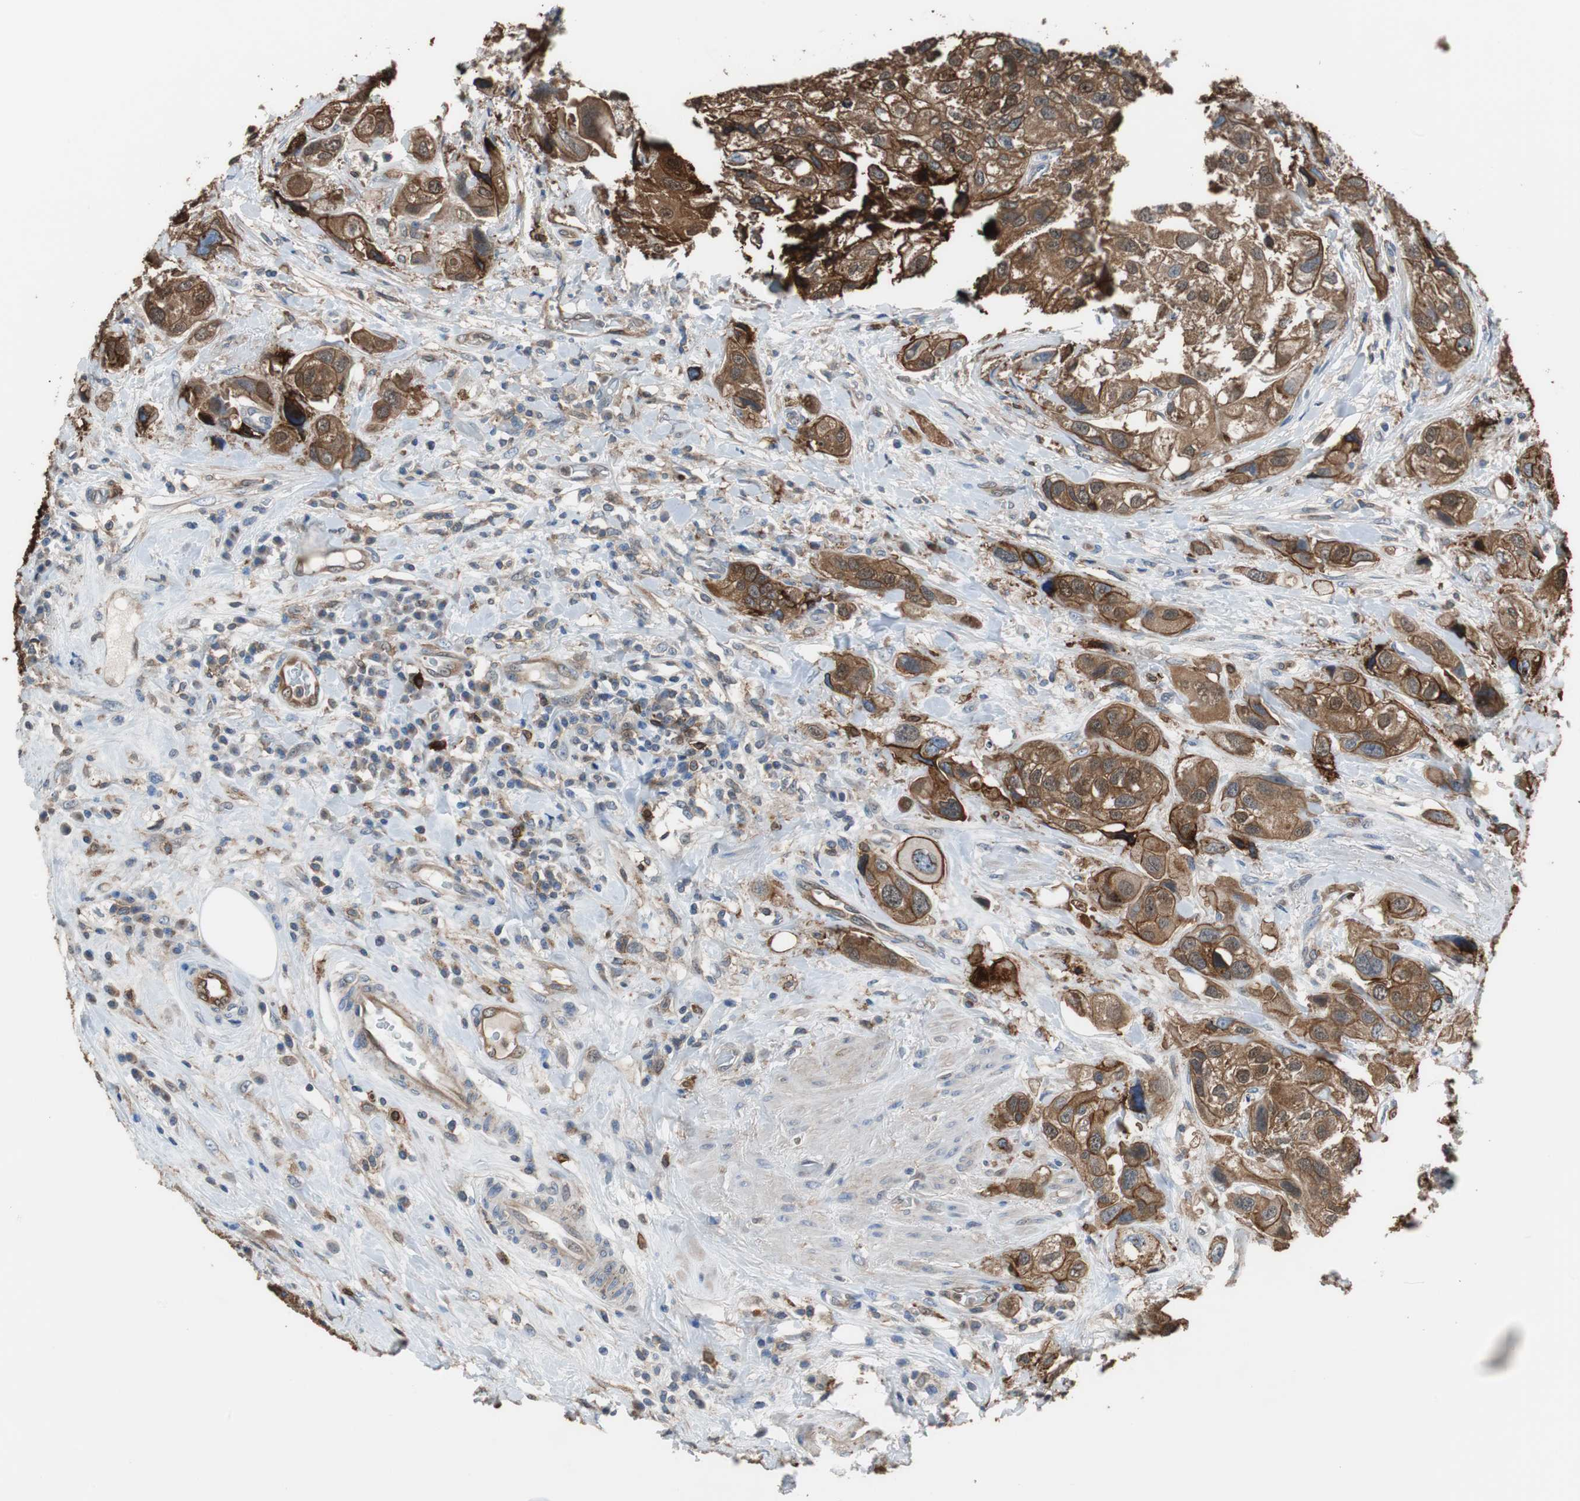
{"staining": {"intensity": "strong", "quantity": ">75%", "location": "cytoplasmic/membranous"}, "tissue": "urothelial cancer", "cell_type": "Tumor cells", "image_type": "cancer", "snomed": [{"axis": "morphology", "description": "Urothelial carcinoma, High grade"}, {"axis": "topography", "description": "Urinary bladder"}], "caption": "Immunohistochemical staining of human urothelial cancer exhibits high levels of strong cytoplasmic/membranous protein expression in approximately >75% of tumor cells.", "gene": "ANXA4", "patient": {"sex": "female", "age": 64}}